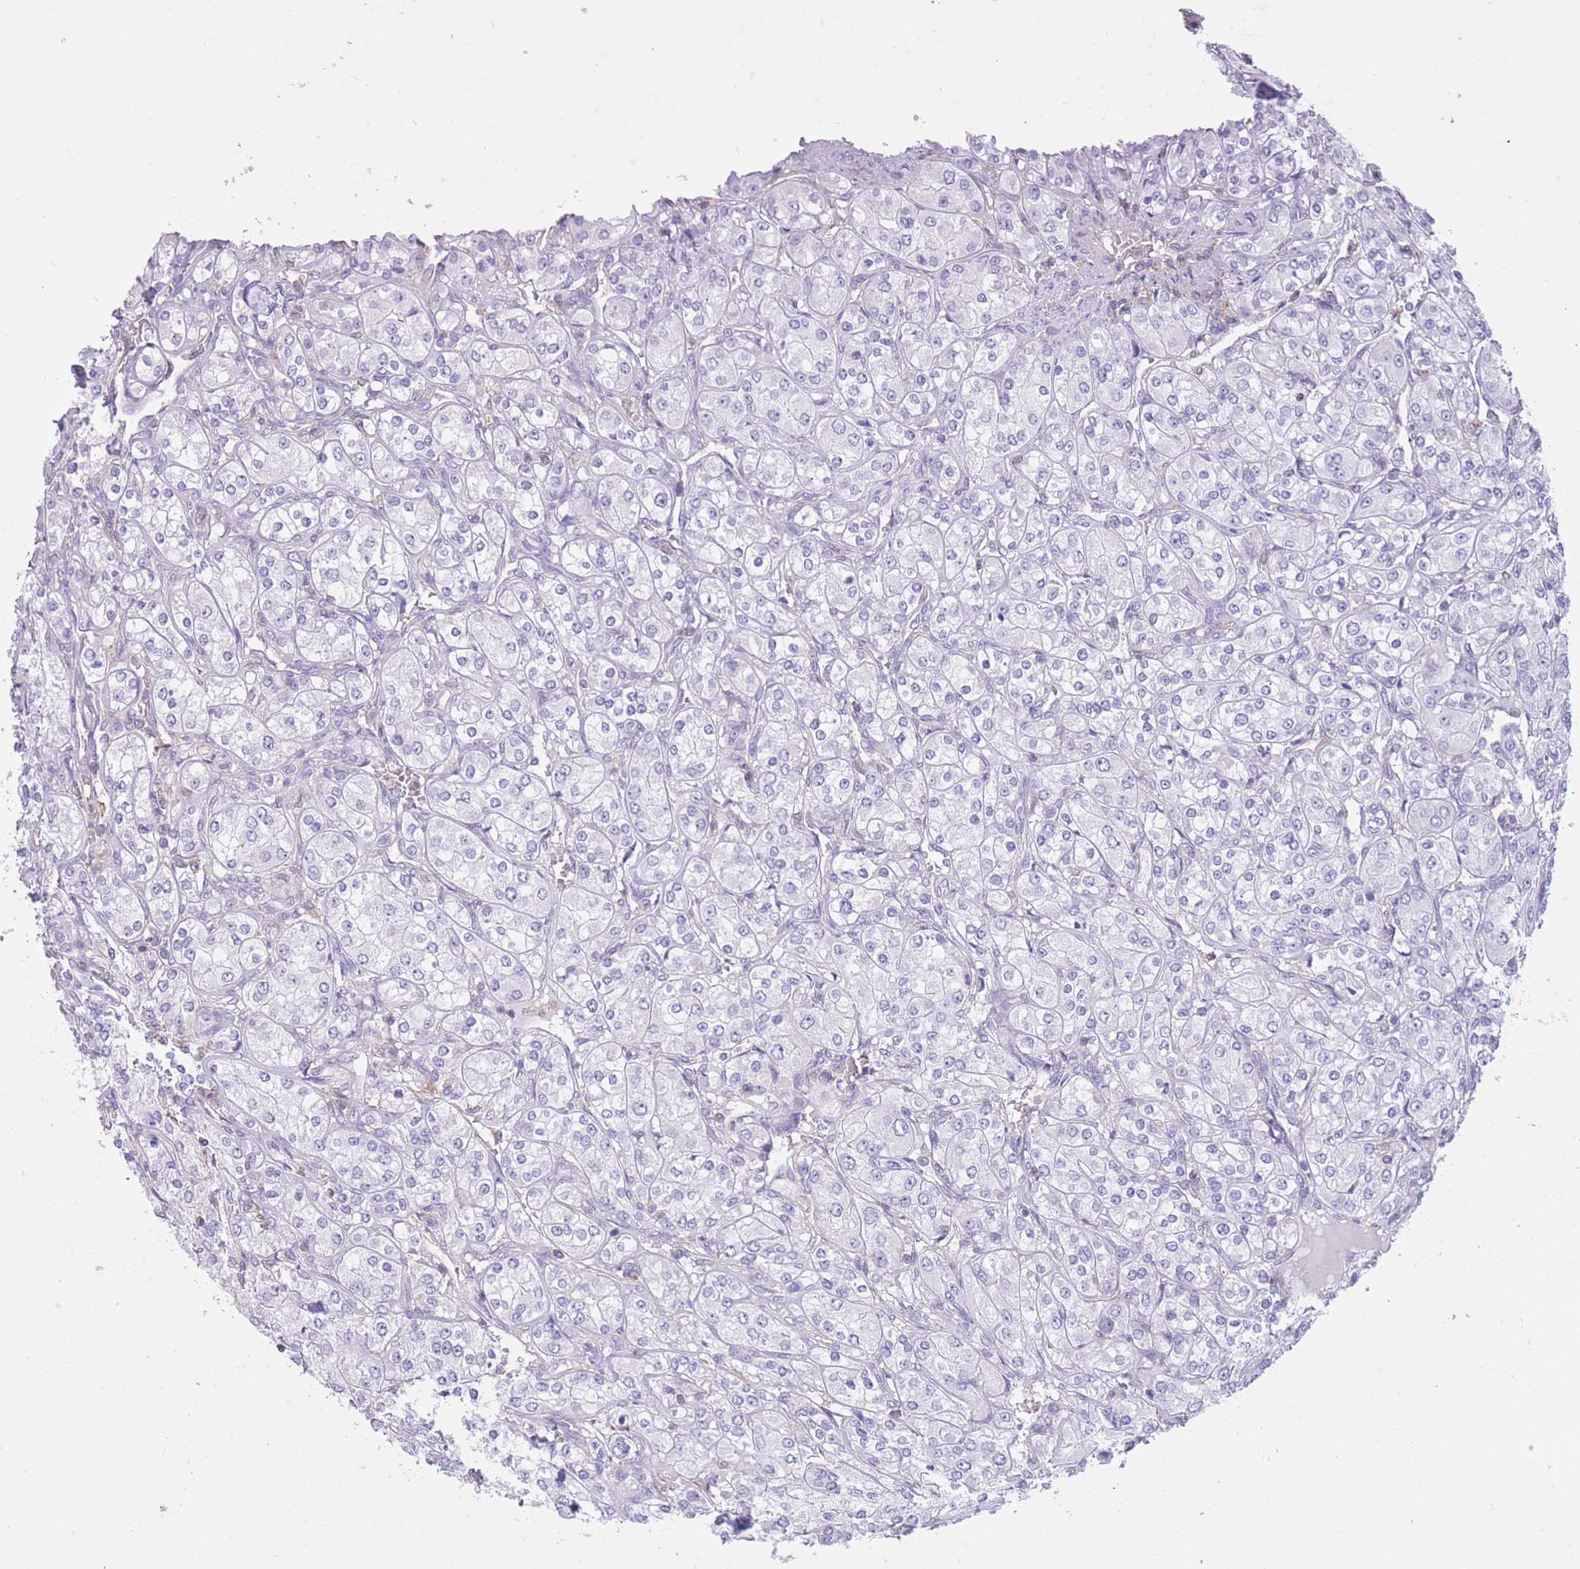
{"staining": {"intensity": "negative", "quantity": "none", "location": "none"}, "tissue": "renal cancer", "cell_type": "Tumor cells", "image_type": "cancer", "snomed": [{"axis": "morphology", "description": "Adenocarcinoma, NOS"}, {"axis": "topography", "description": "Kidney"}], "caption": "DAB immunohistochemical staining of human renal cancer (adenocarcinoma) demonstrates no significant expression in tumor cells.", "gene": "PDHA1", "patient": {"sex": "male", "age": 77}}